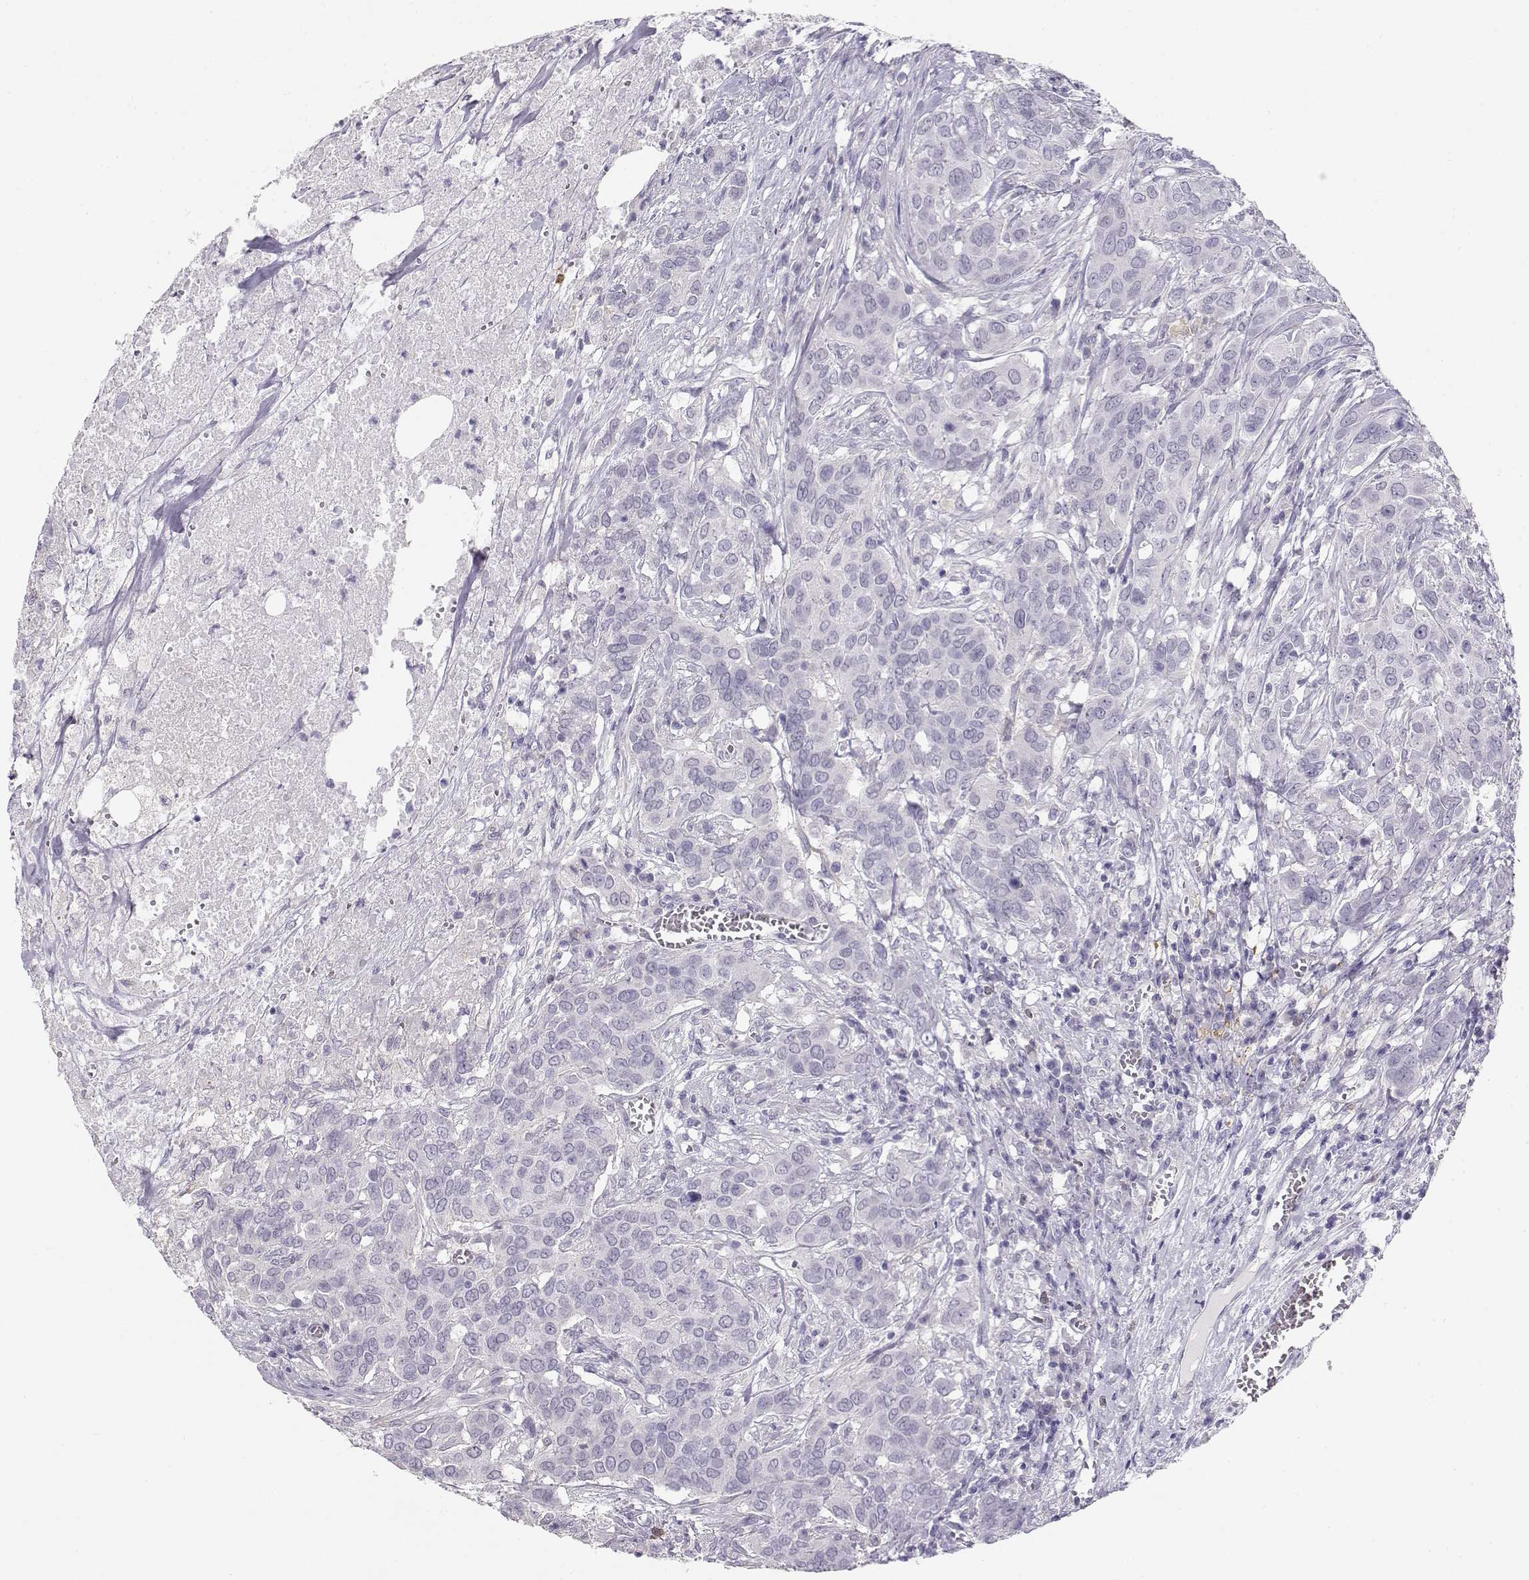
{"staining": {"intensity": "negative", "quantity": "none", "location": "none"}, "tissue": "urothelial cancer", "cell_type": "Tumor cells", "image_type": "cancer", "snomed": [{"axis": "morphology", "description": "Urothelial carcinoma, NOS"}, {"axis": "morphology", "description": "Urothelial carcinoma, High grade"}, {"axis": "topography", "description": "Urinary bladder"}], "caption": "Immunohistochemical staining of urothelial carcinoma (high-grade) demonstrates no significant staining in tumor cells.", "gene": "NUTM1", "patient": {"sex": "male", "age": 63}}